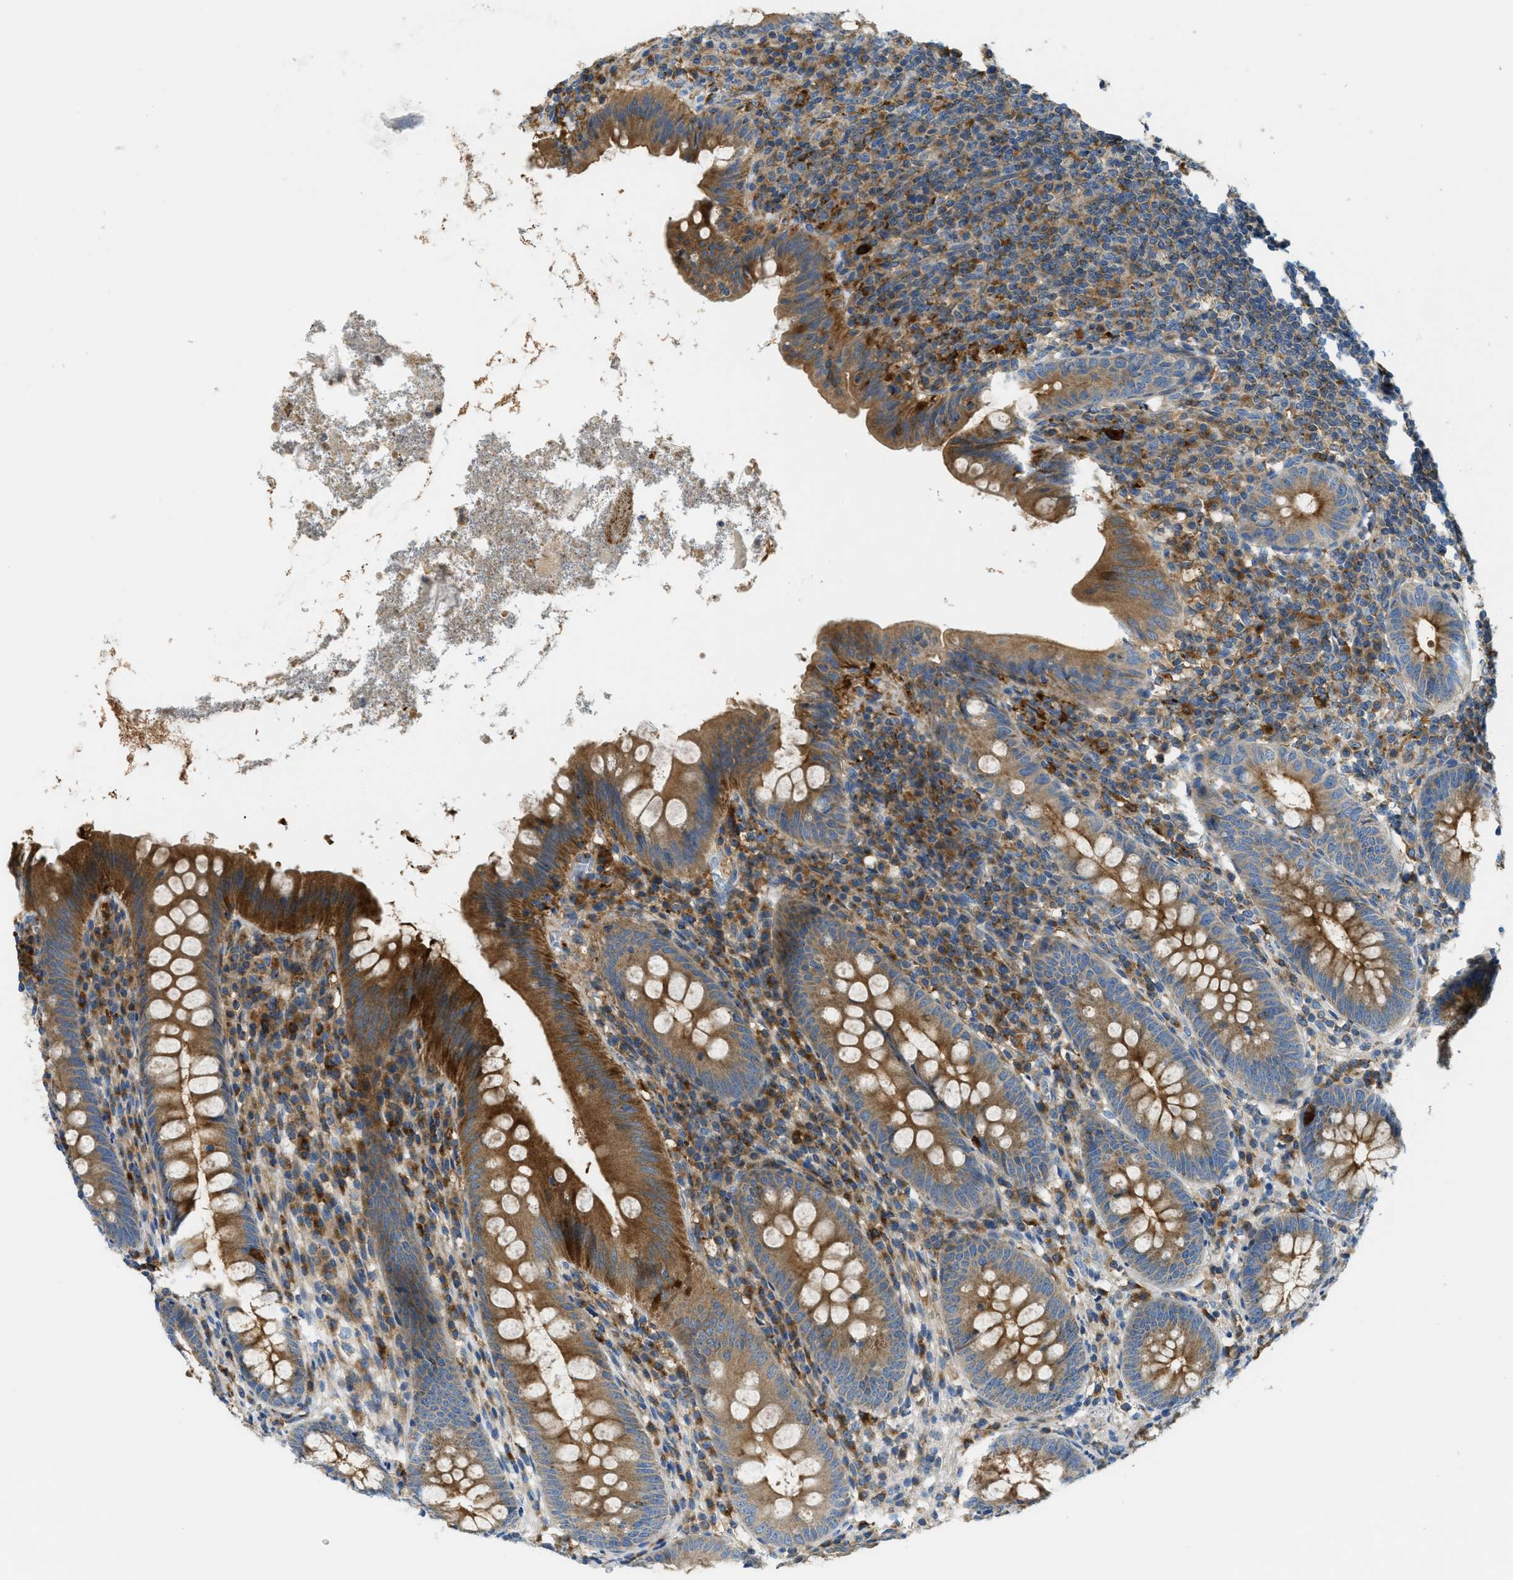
{"staining": {"intensity": "strong", "quantity": ">75%", "location": "cytoplasmic/membranous"}, "tissue": "appendix", "cell_type": "Glandular cells", "image_type": "normal", "snomed": [{"axis": "morphology", "description": "Normal tissue, NOS"}, {"axis": "topography", "description": "Appendix"}], "caption": "Glandular cells show strong cytoplasmic/membranous staining in approximately >75% of cells in normal appendix.", "gene": "RFFL", "patient": {"sex": "male", "age": 56}}